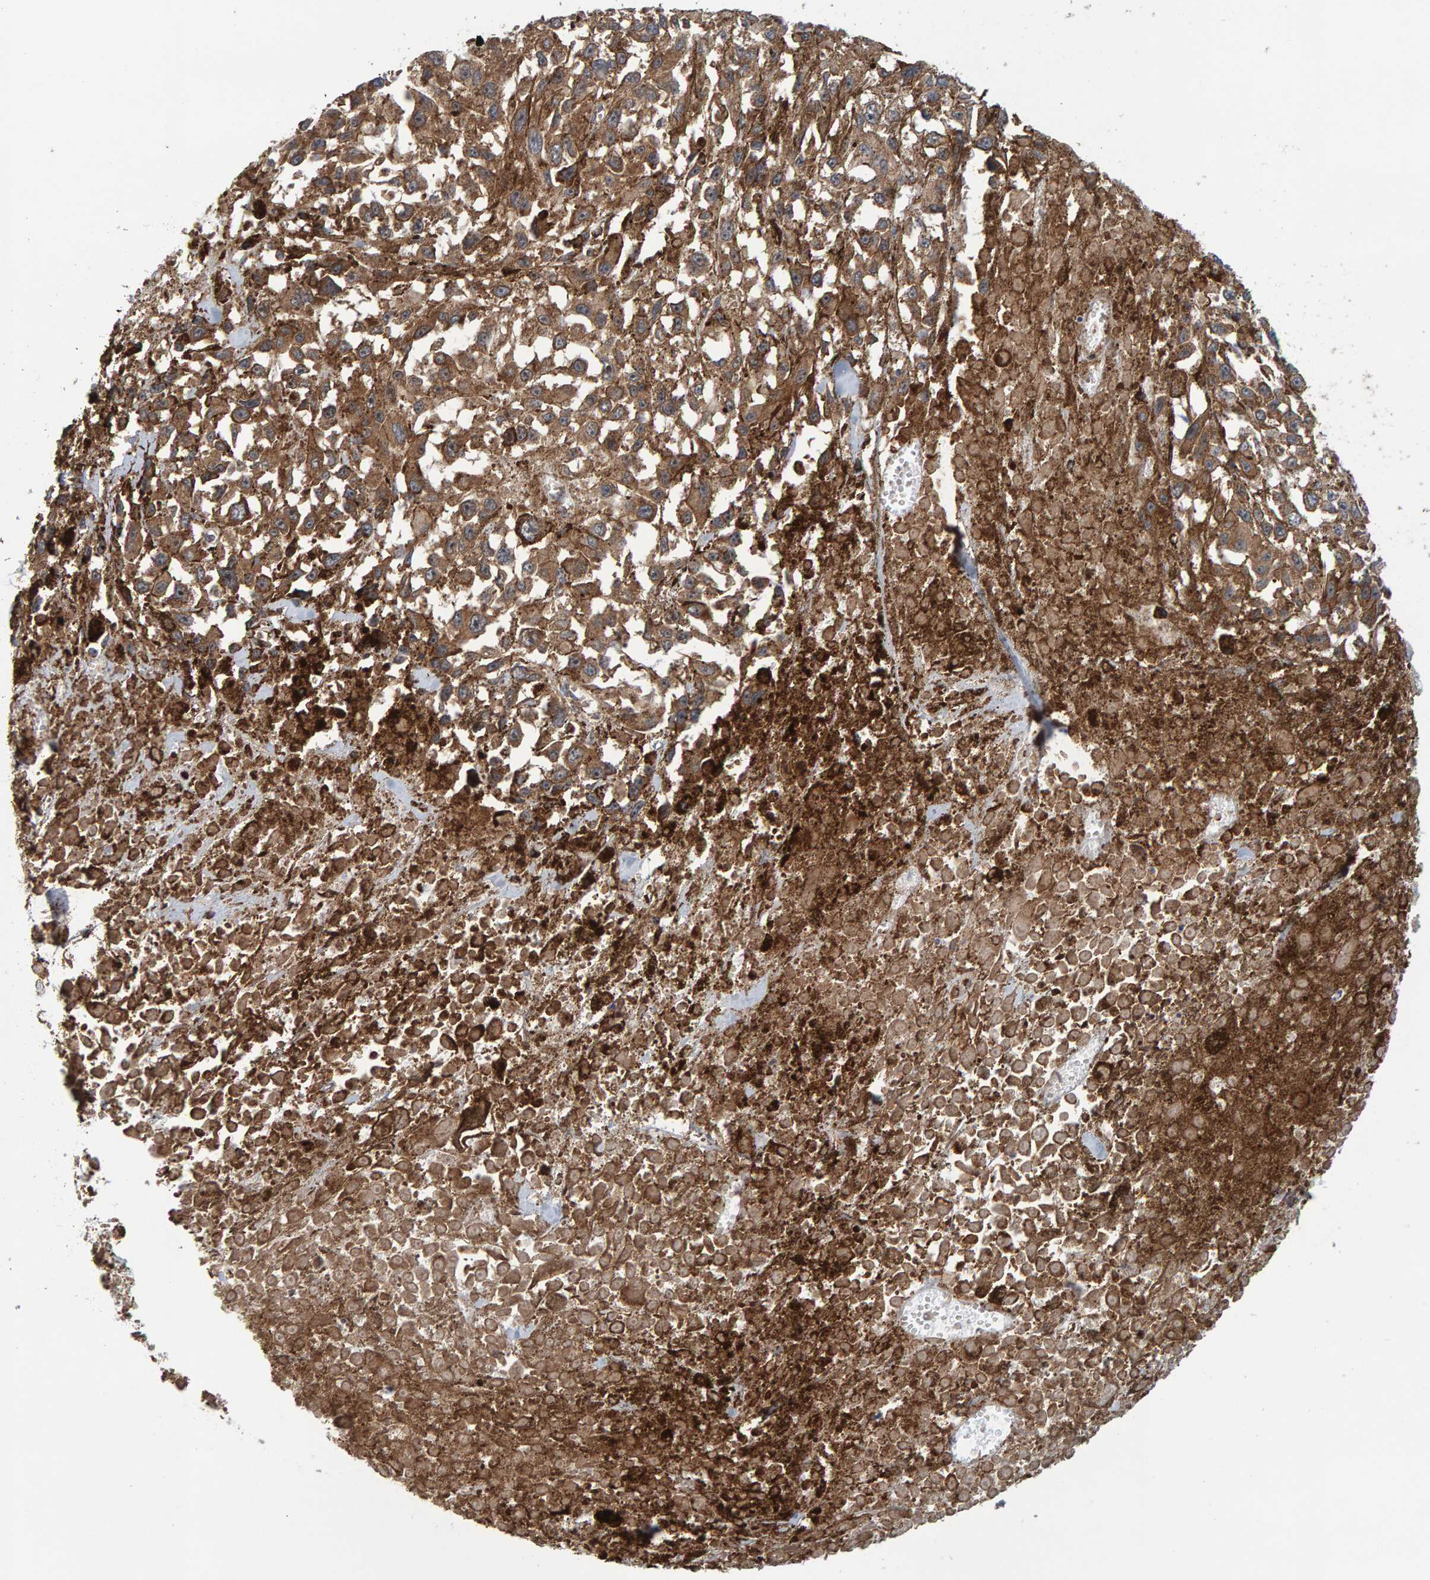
{"staining": {"intensity": "moderate", "quantity": ">75%", "location": "cytoplasmic/membranous"}, "tissue": "melanoma", "cell_type": "Tumor cells", "image_type": "cancer", "snomed": [{"axis": "morphology", "description": "Malignant melanoma, Metastatic site"}, {"axis": "topography", "description": "Lymph node"}], "caption": "This photomicrograph exhibits immunohistochemistry staining of human malignant melanoma (metastatic site), with medium moderate cytoplasmic/membranous positivity in about >75% of tumor cells.", "gene": "BAIAP2", "patient": {"sex": "male", "age": 59}}